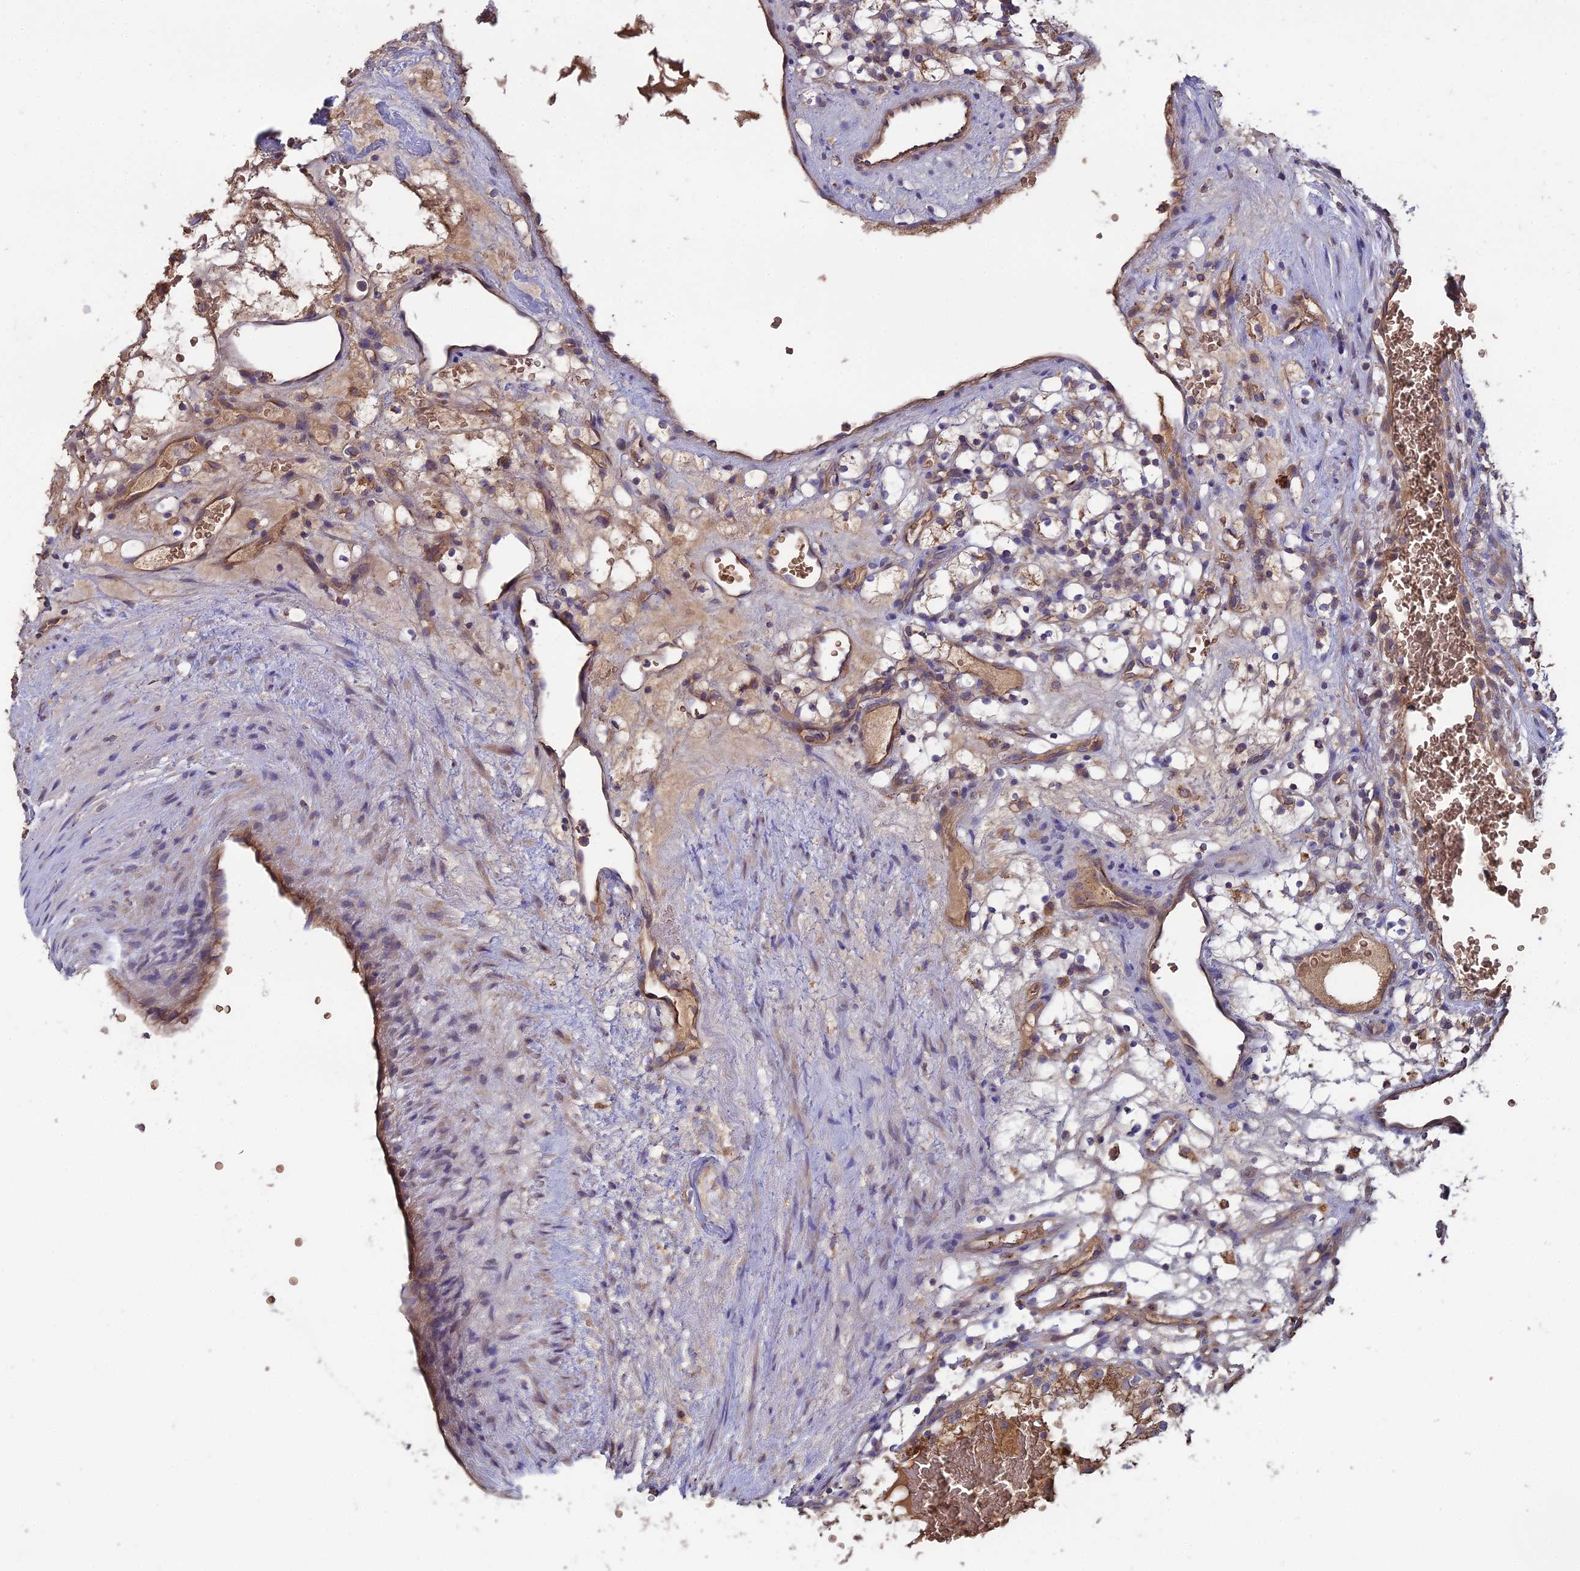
{"staining": {"intensity": "weak", "quantity": "25%-75%", "location": "cytoplasmic/membranous"}, "tissue": "renal cancer", "cell_type": "Tumor cells", "image_type": "cancer", "snomed": [{"axis": "morphology", "description": "Adenocarcinoma, NOS"}, {"axis": "topography", "description": "Kidney"}], "caption": "Renal cancer (adenocarcinoma) was stained to show a protein in brown. There is low levels of weak cytoplasmic/membranous expression in approximately 25%-75% of tumor cells.", "gene": "GALR2", "patient": {"sex": "female", "age": 69}}